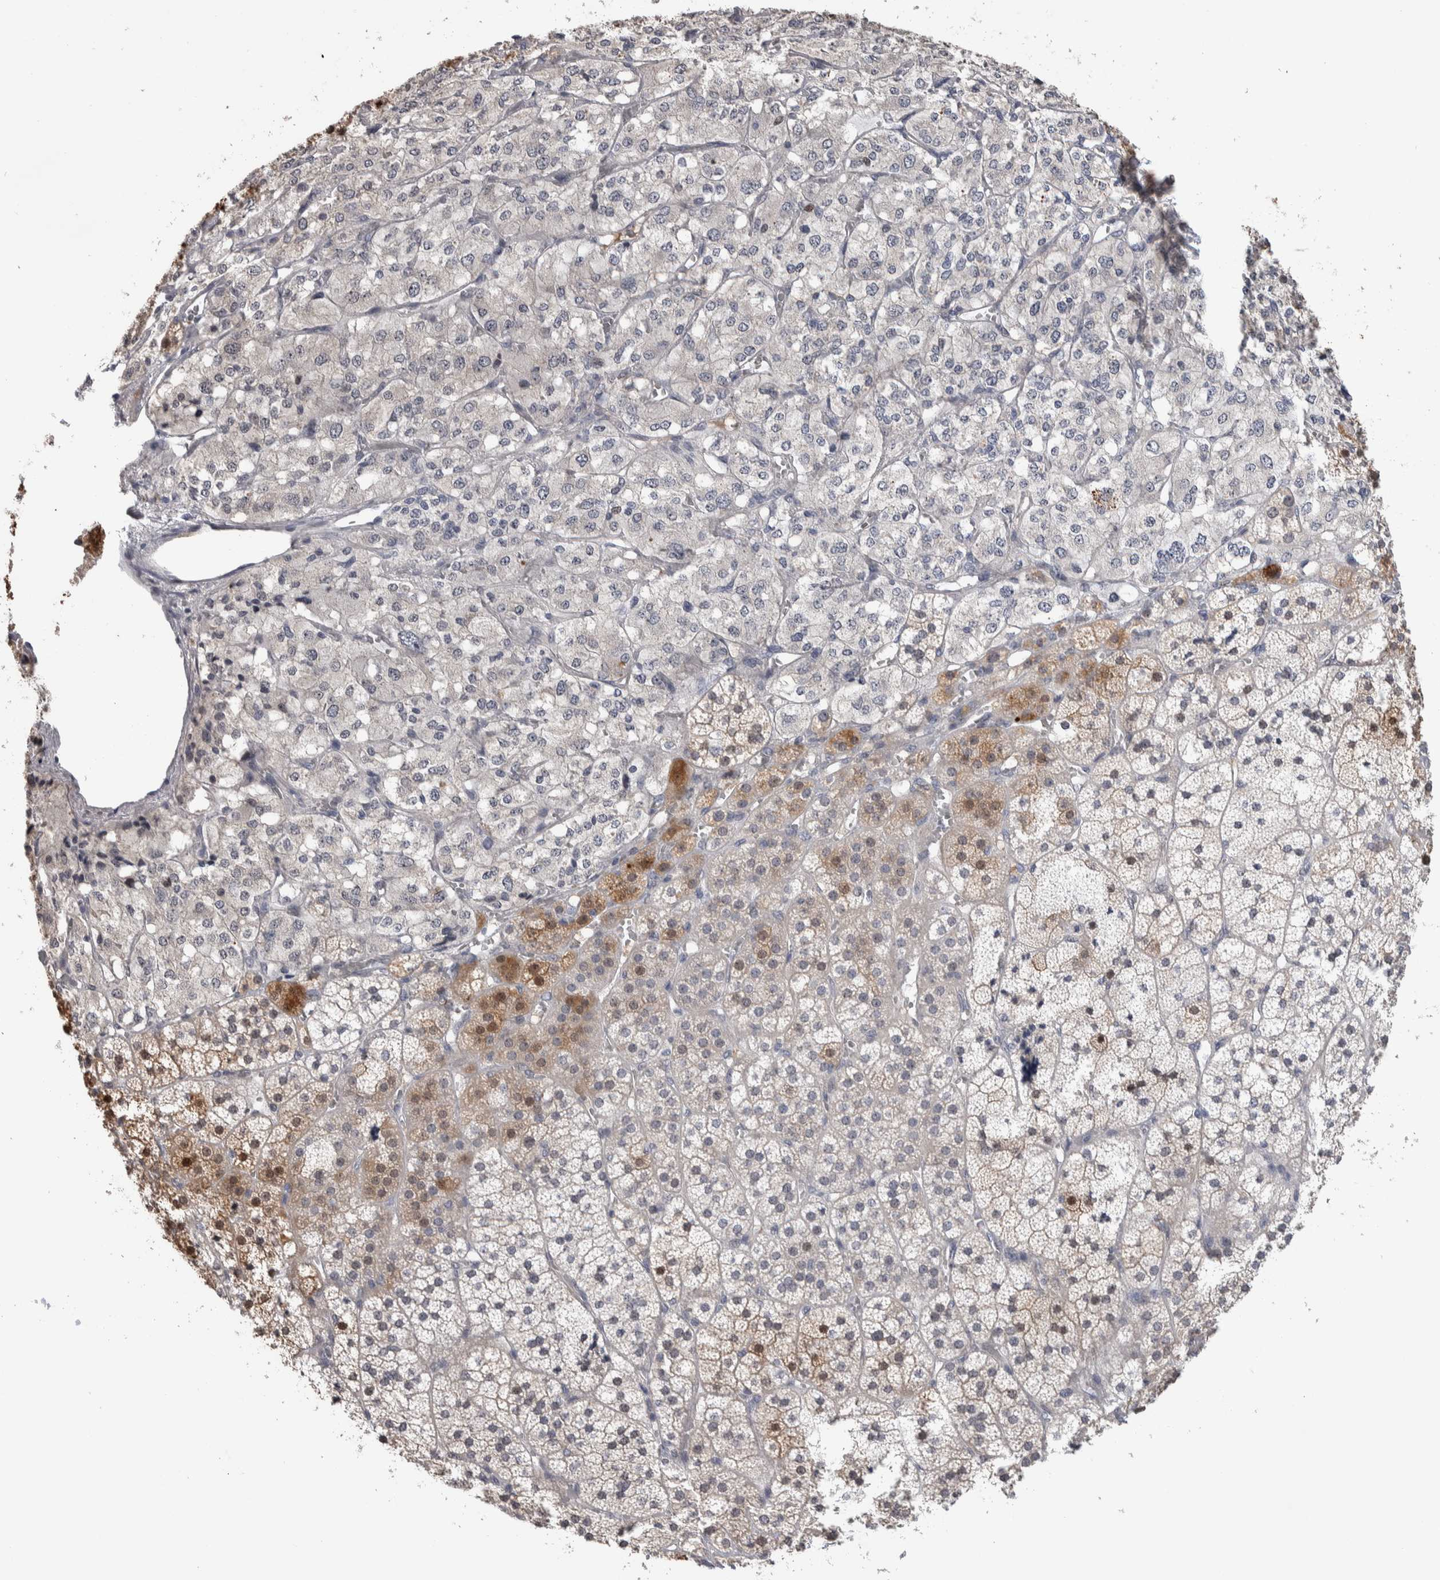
{"staining": {"intensity": "moderate", "quantity": "<25%", "location": "cytoplasmic/membranous"}, "tissue": "adrenal gland", "cell_type": "Glandular cells", "image_type": "normal", "snomed": [{"axis": "morphology", "description": "Normal tissue, NOS"}, {"axis": "topography", "description": "Adrenal gland"}], "caption": "Immunohistochemistry staining of benign adrenal gland, which displays low levels of moderate cytoplasmic/membranous expression in approximately <25% of glandular cells indicating moderate cytoplasmic/membranous protein positivity. The staining was performed using DAB (3,3'-diaminobenzidine) (brown) for protein detection and nuclei were counterstained in hematoxylin (blue).", "gene": "TMEM102", "patient": {"sex": "female", "age": 44}}